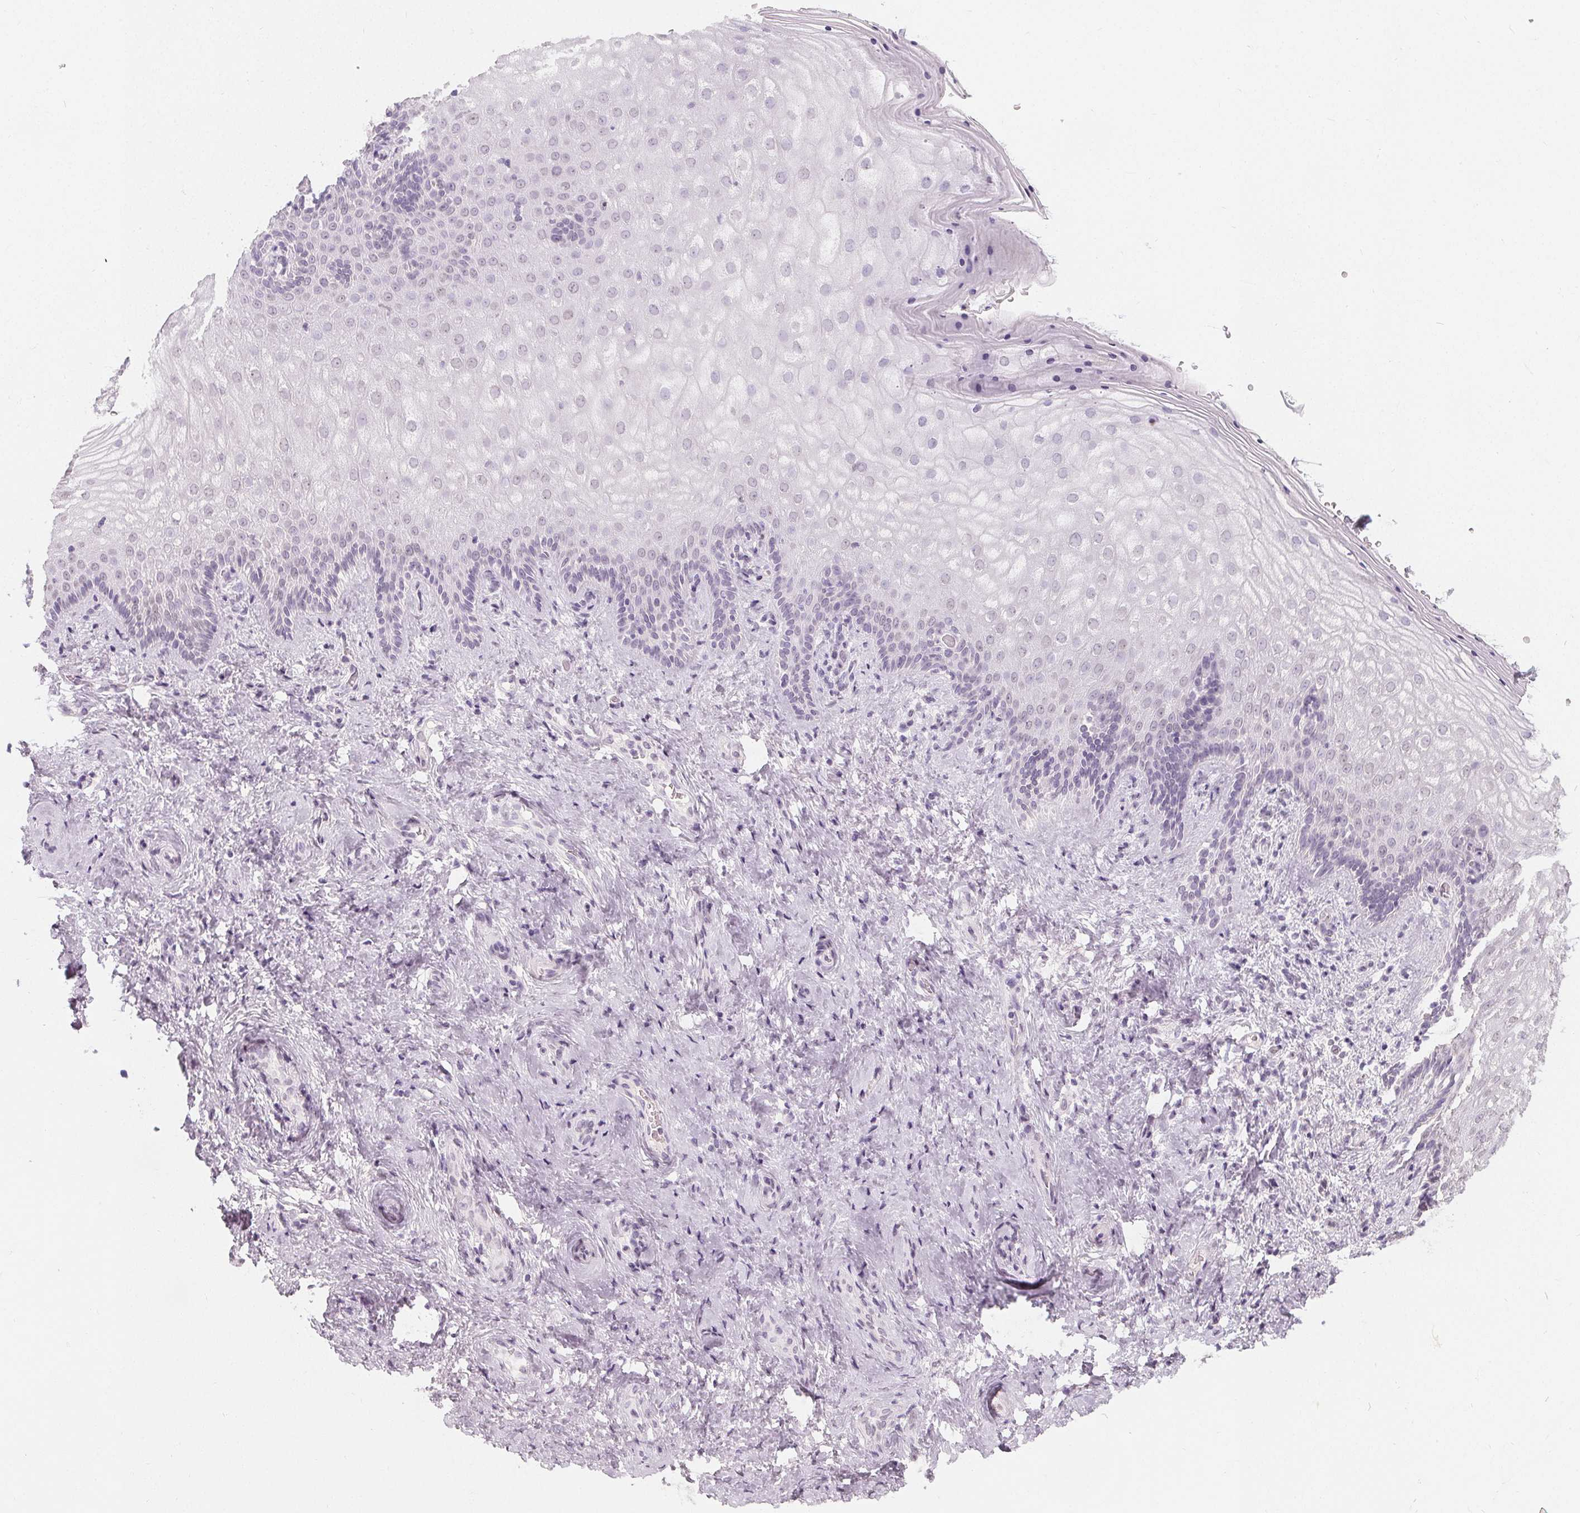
{"staining": {"intensity": "negative", "quantity": "none", "location": "none"}, "tissue": "vagina", "cell_type": "Squamous epithelial cells", "image_type": "normal", "snomed": [{"axis": "morphology", "description": "Normal tissue, NOS"}, {"axis": "topography", "description": "Vagina"}], "caption": "A high-resolution micrograph shows immunohistochemistry (IHC) staining of benign vagina, which reveals no significant positivity in squamous epithelial cells. (DAB IHC visualized using brightfield microscopy, high magnification).", "gene": "DBX2", "patient": {"sex": "female", "age": 42}}